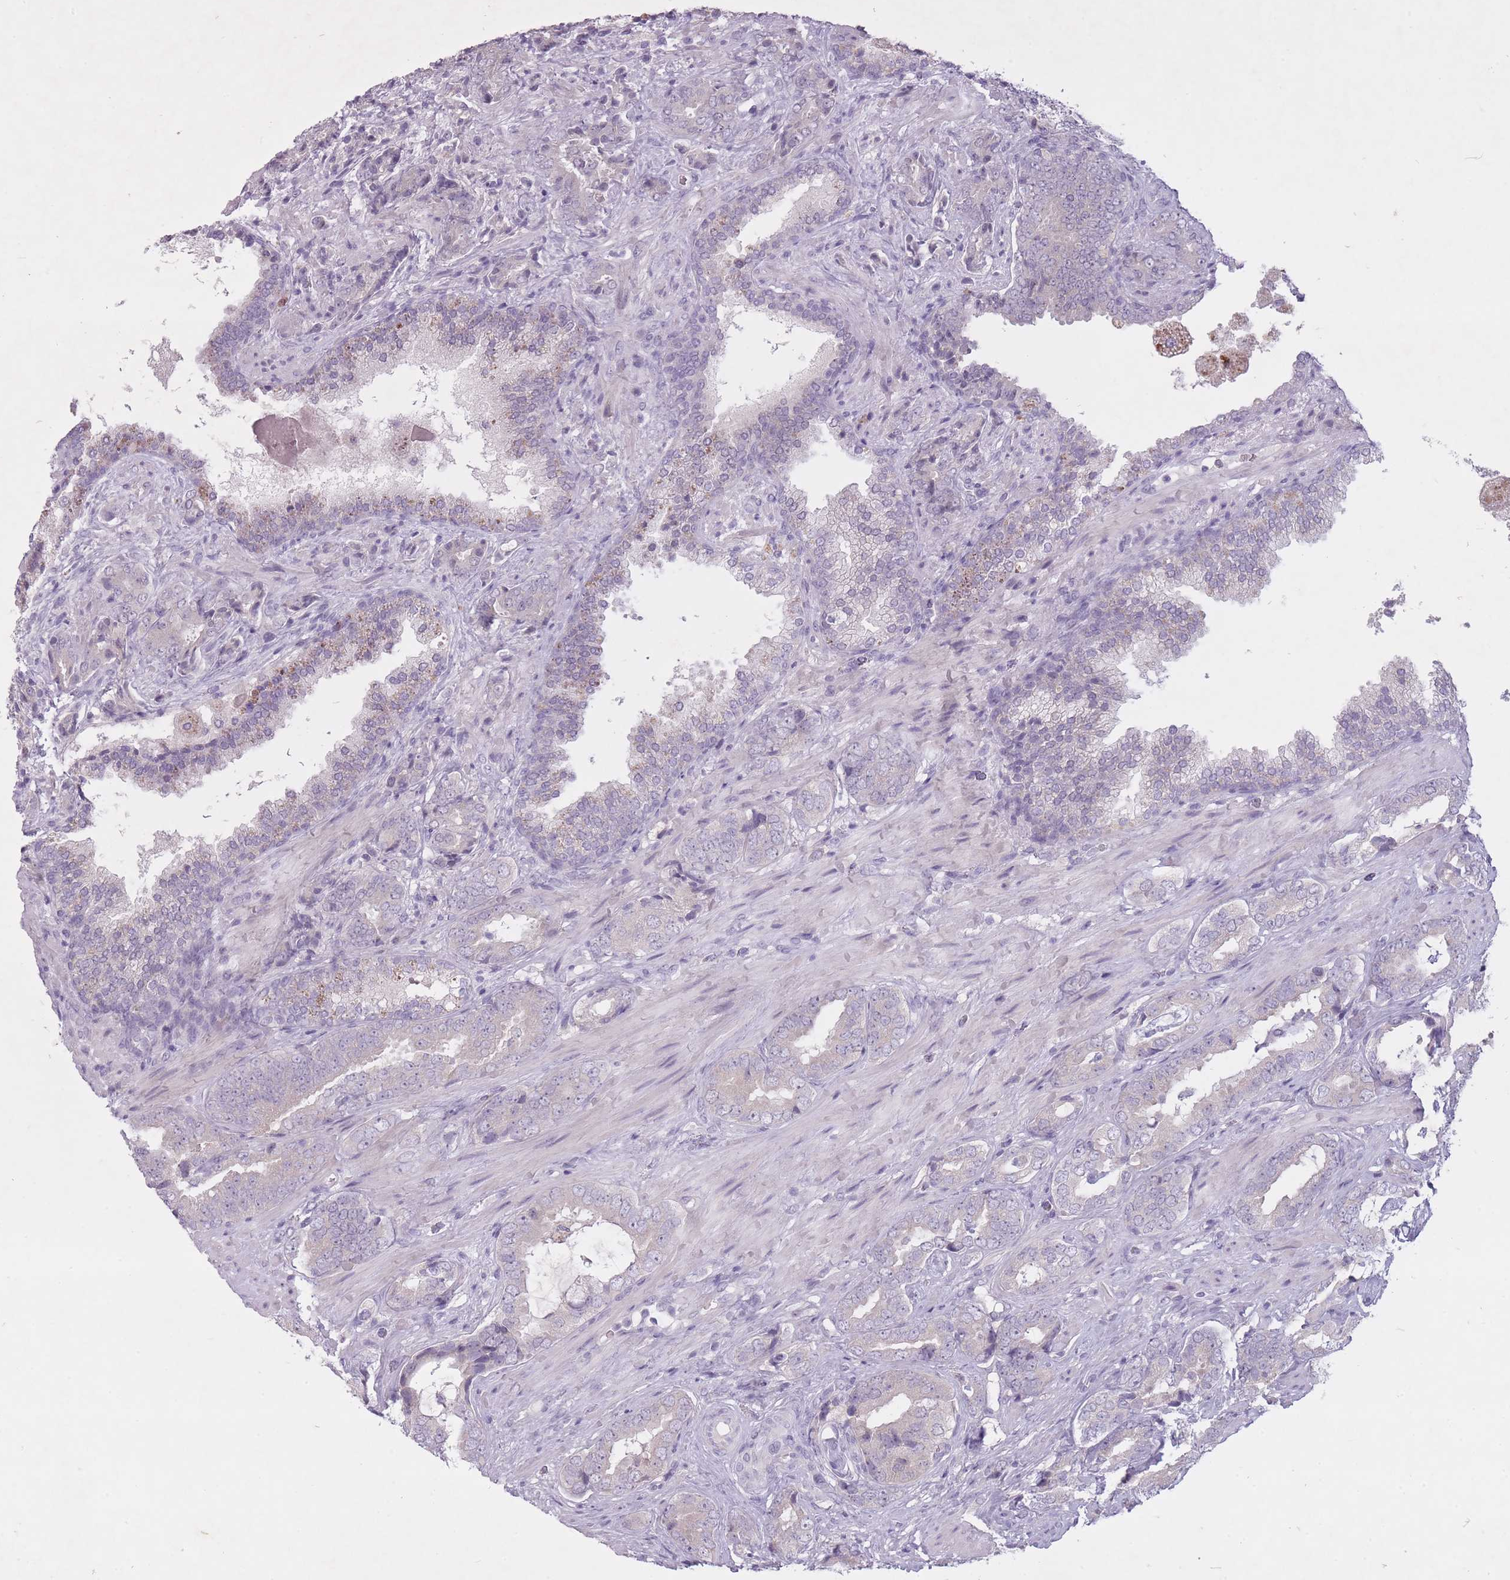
{"staining": {"intensity": "negative", "quantity": "none", "location": "none"}, "tissue": "prostate cancer", "cell_type": "Tumor cells", "image_type": "cancer", "snomed": [{"axis": "morphology", "description": "Adenocarcinoma, High grade"}, {"axis": "topography", "description": "Prostate"}], "caption": "IHC of human prostate cancer (high-grade adenocarcinoma) displays no staining in tumor cells.", "gene": "FAM43B", "patient": {"sex": "male", "age": 71}}